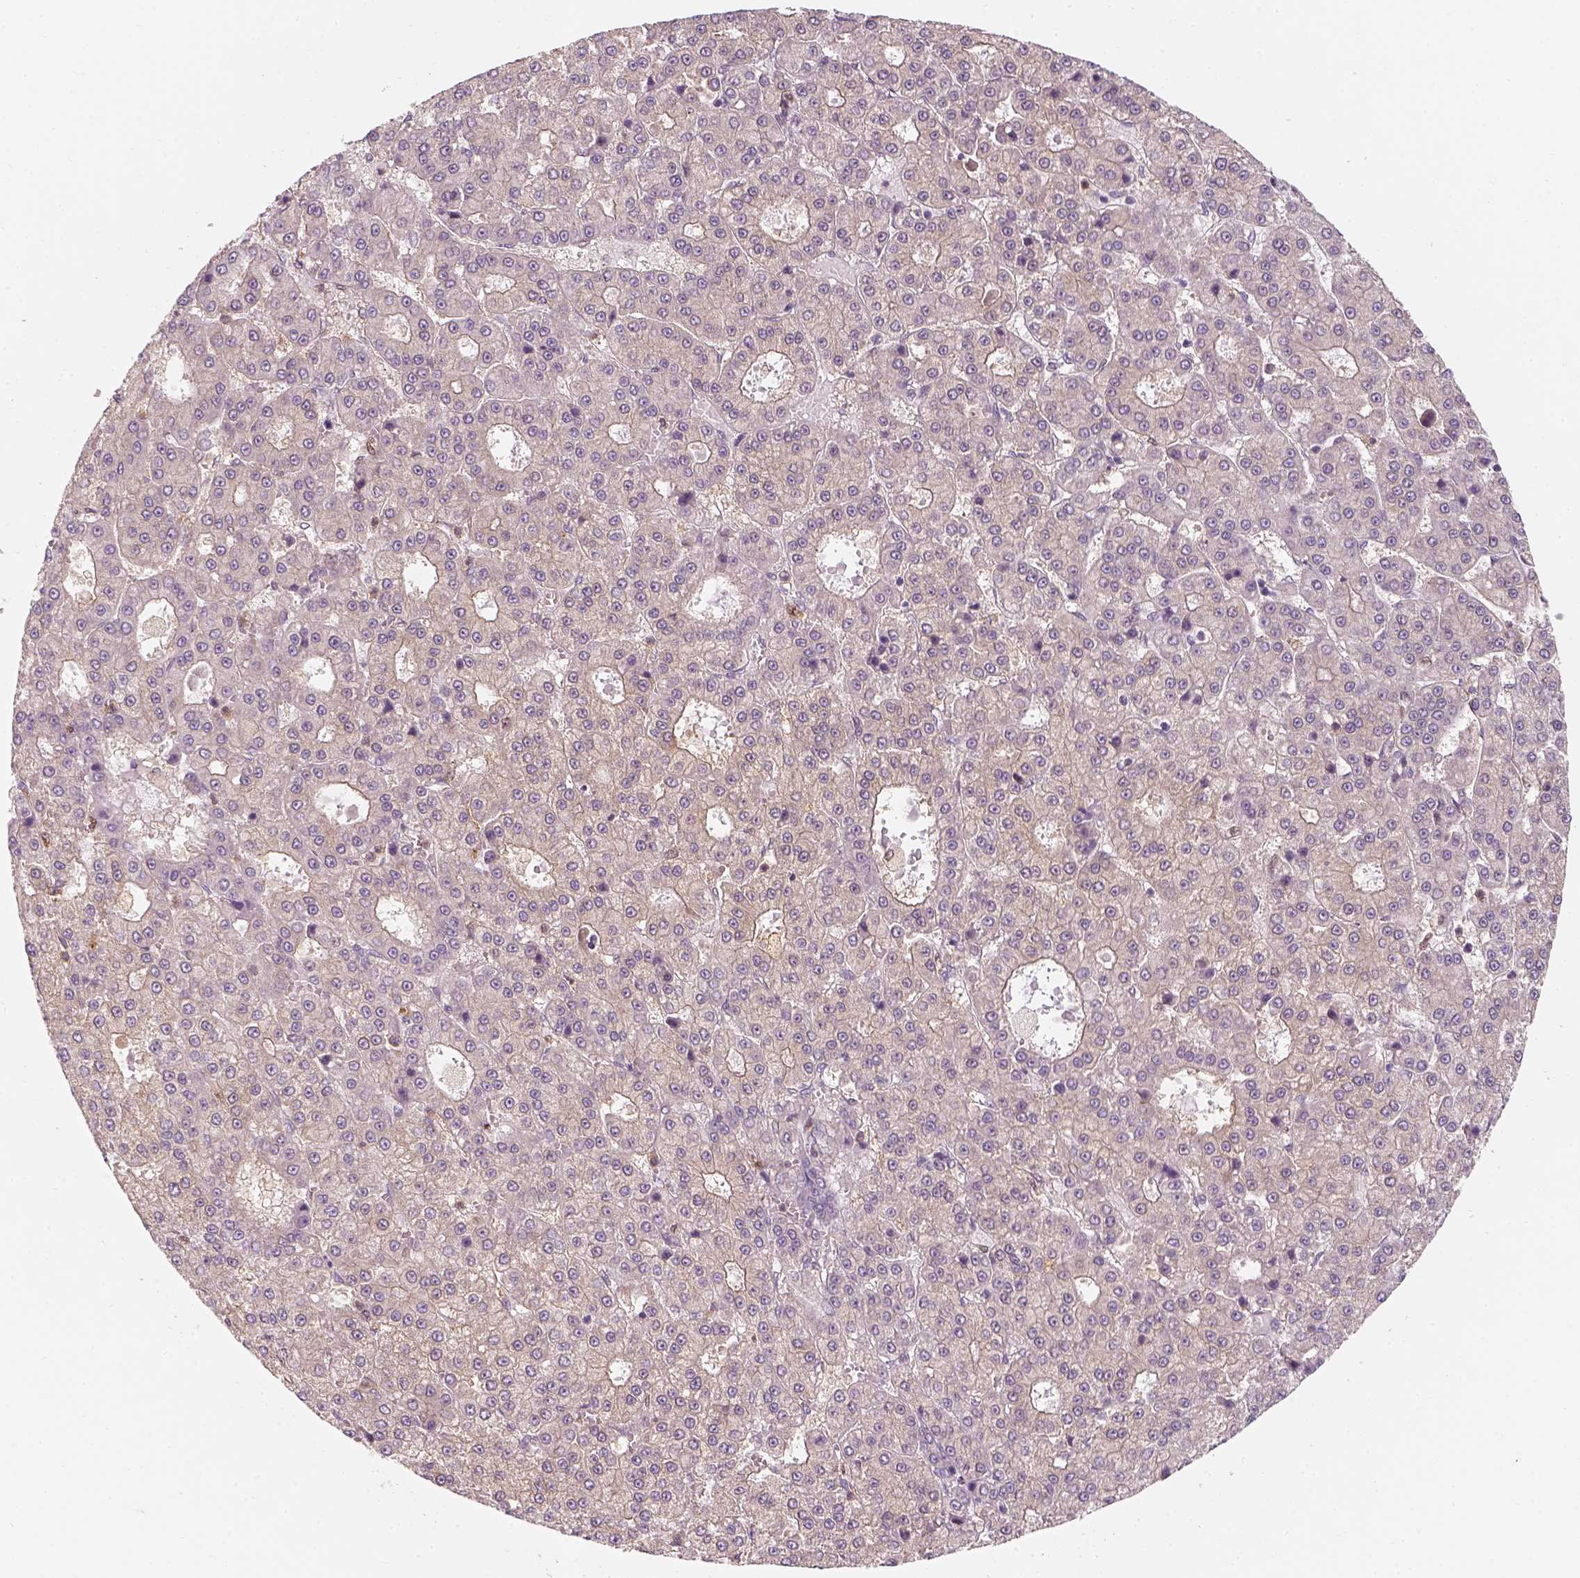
{"staining": {"intensity": "negative", "quantity": "none", "location": "none"}, "tissue": "liver cancer", "cell_type": "Tumor cells", "image_type": "cancer", "snomed": [{"axis": "morphology", "description": "Carcinoma, Hepatocellular, NOS"}, {"axis": "topography", "description": "Liver"}], "caption": "IHC of liver hepatocellular carcinoma exhibits no expression in tumor cells.", "gene": "SQSTM1", "patient": {"sex": "male", "age": 70}}